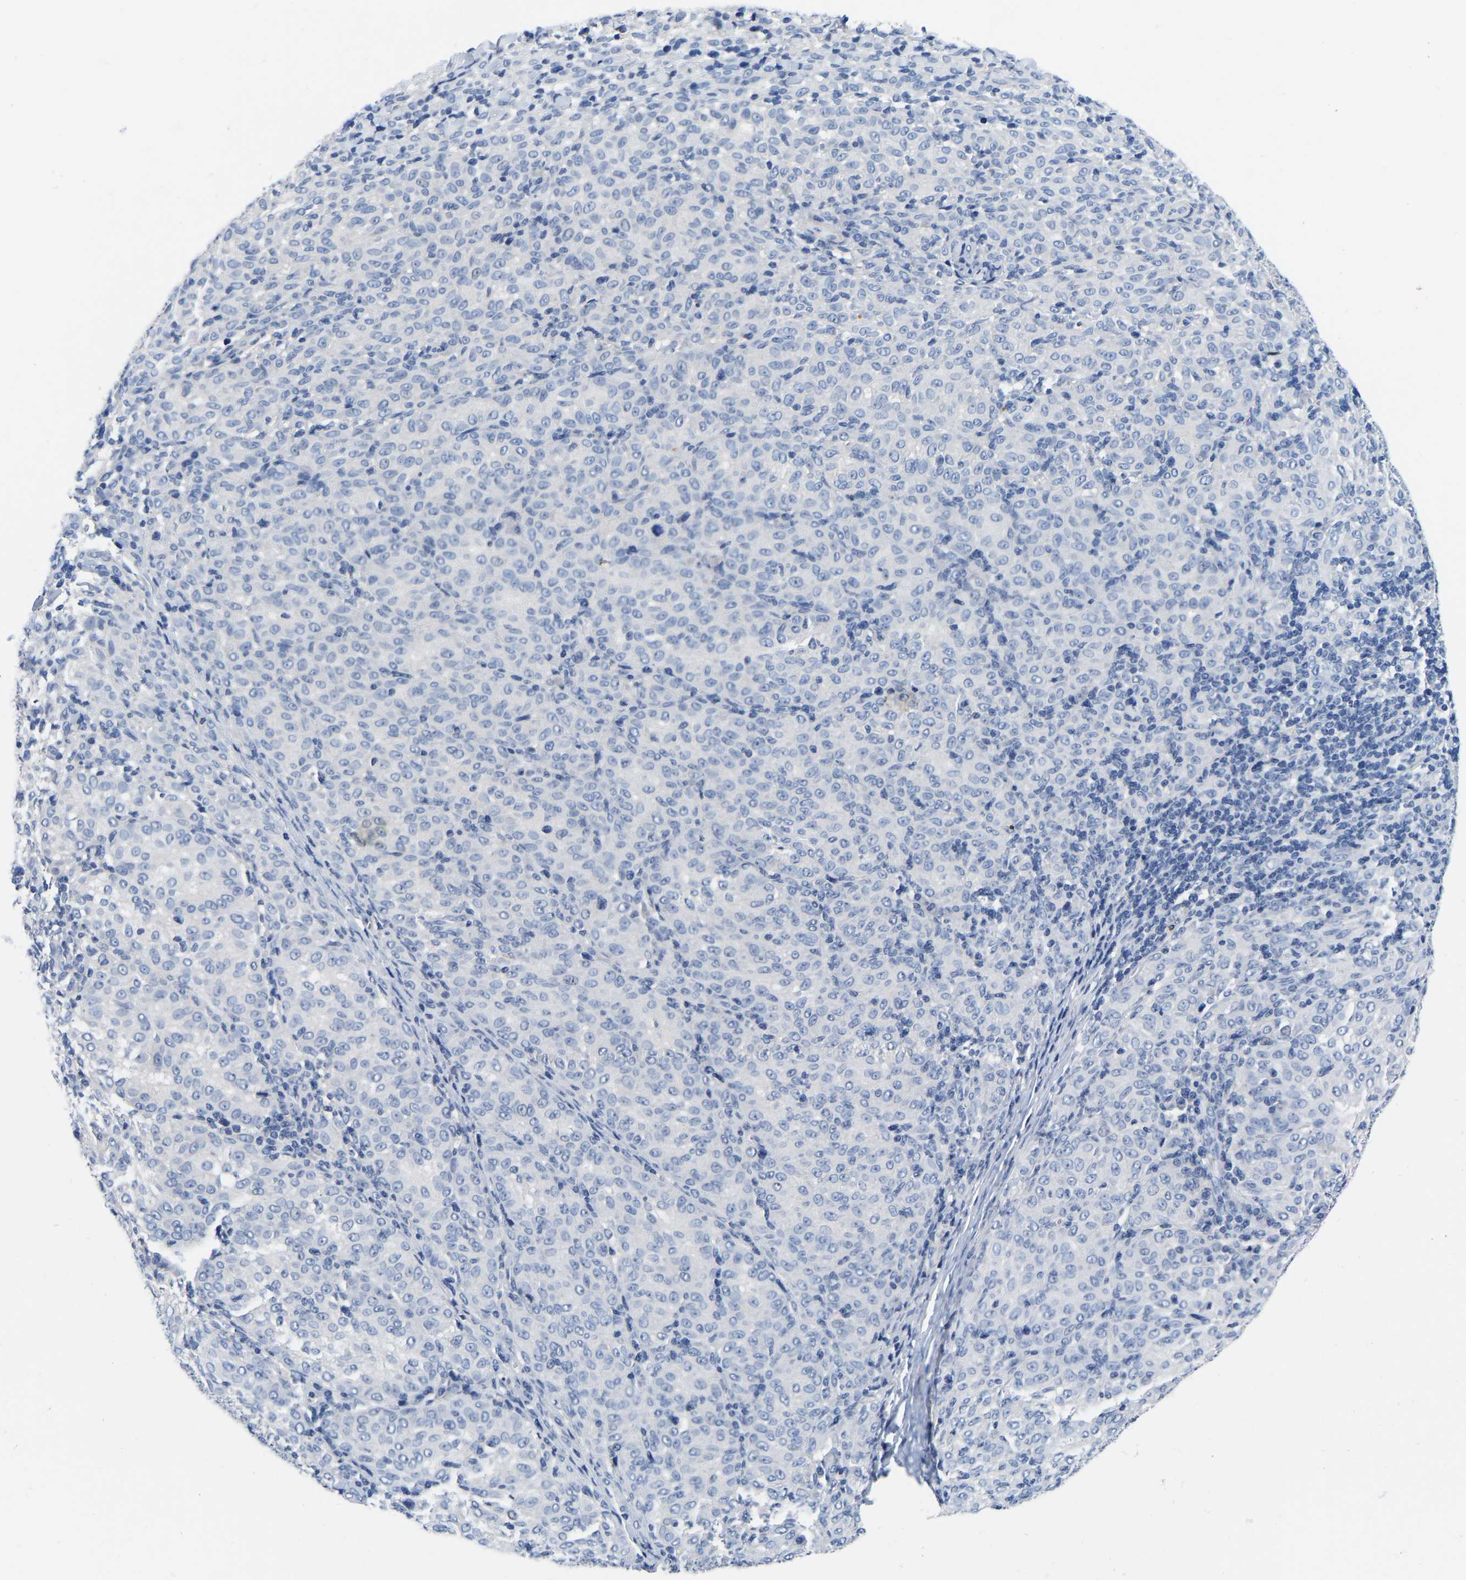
{"staining": {"intensity": "negative", "quantity": "none", "location": "none"}, "tissue": "melanoma", "cell_type": "Tumor cells", "image_type": "cancer", "snomed": [{"axis": "morphology", "description": "Malignant melanoma, NOS"}, {"axis": "topography", "description": "Skin"}], "caption": "Image shows no protein positivity in tumor cells of malignant melanoma tissue.", "gene": "RAB27B", "patient": {"sex": "female", "age": 72}}